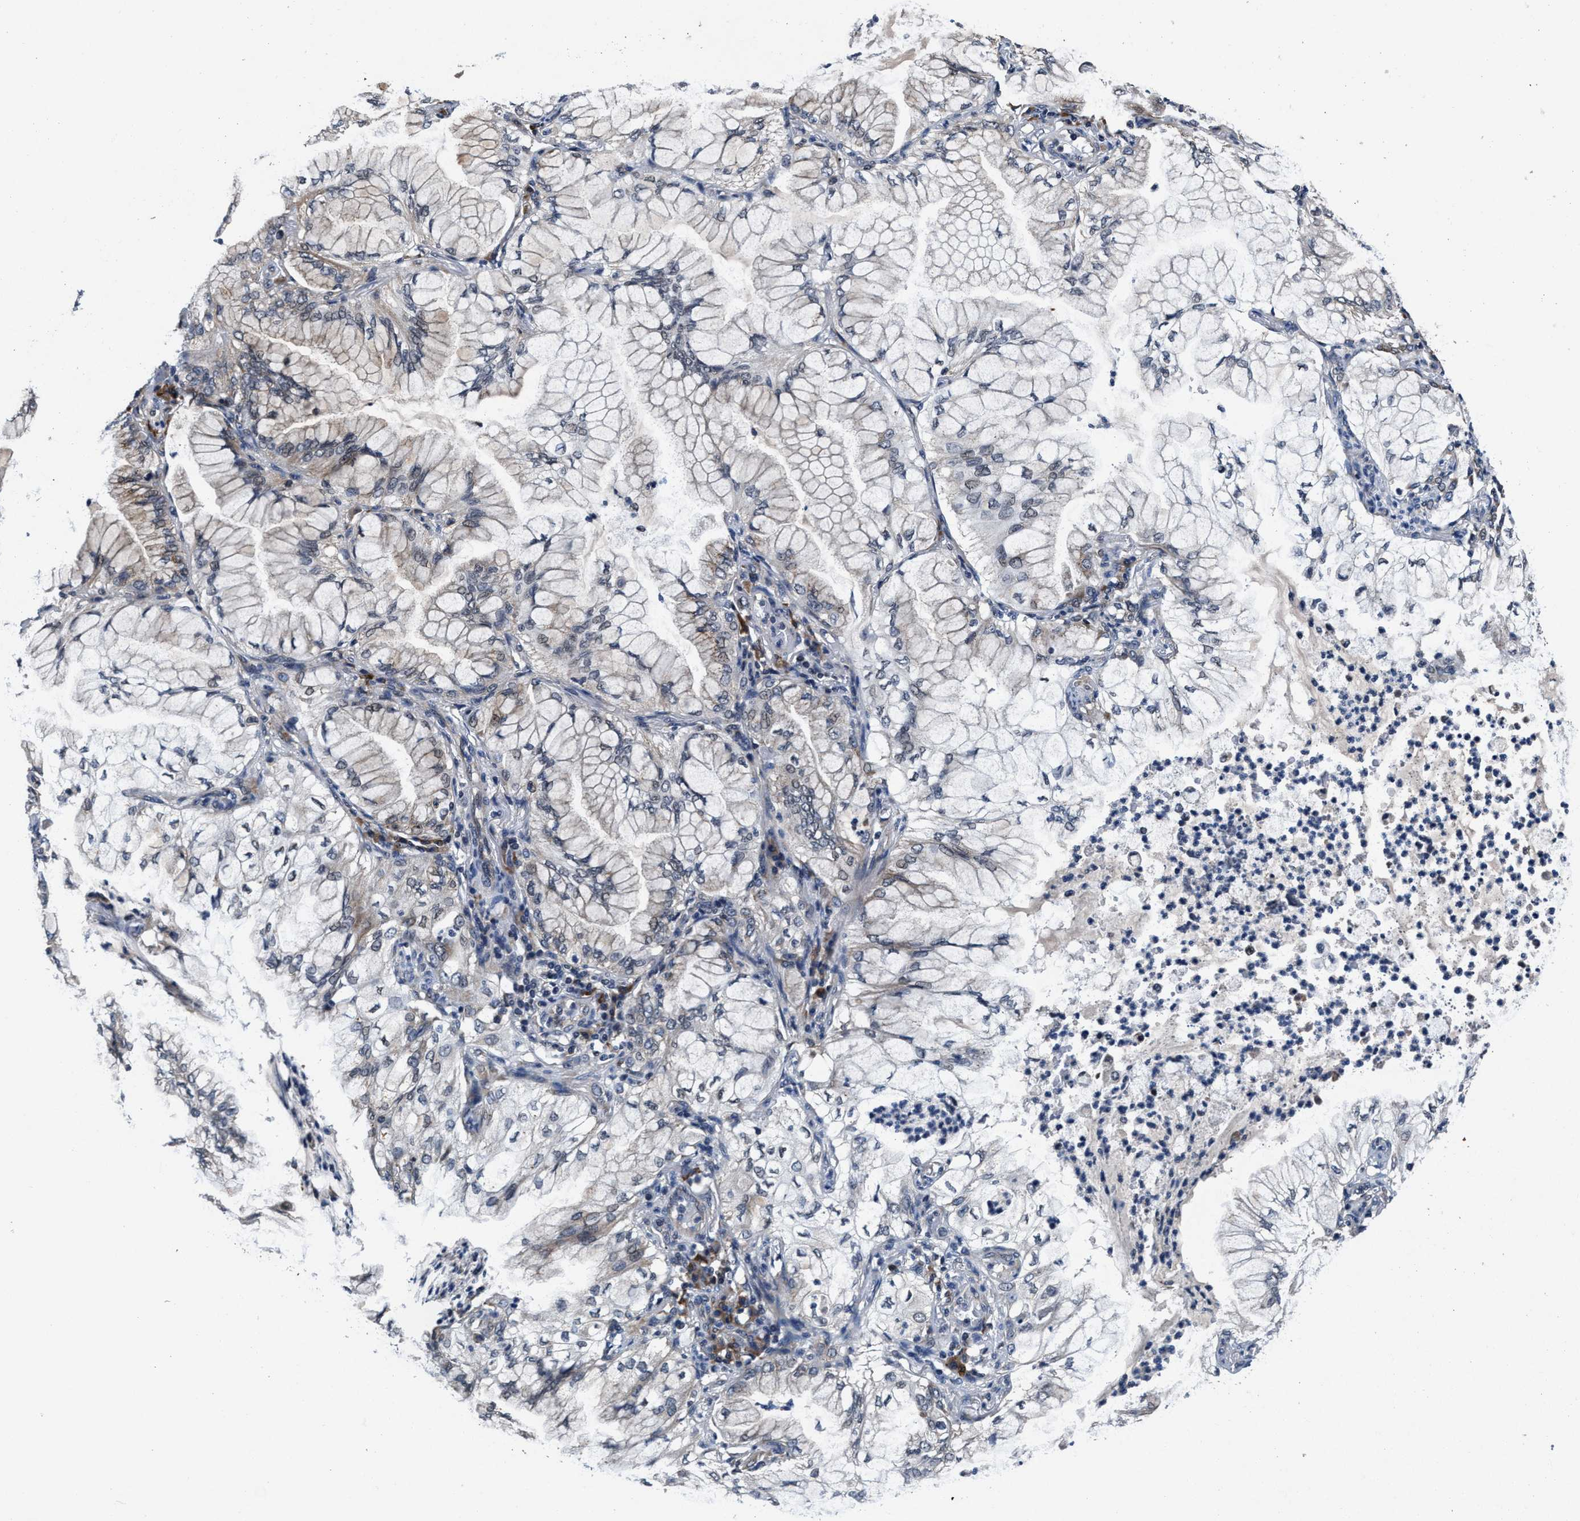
{"staining": {"intensity": "weak", "quantity": "<25%", "location": "cytoplasmic/membranous"}, "tissue": "lung cancer", "cell_type": "Tumor cells", "image_type": "cancer", "snomed": [{"axis": "morphology", "description": "Adenocarcinoma, NOS"}, {"axis": "topography", "description": "Lung"}], "caption": "The micrograph exhibits no significant positivity in tumor cells of lung cancer (adenocarcinoma).", "gene": "TMEM53", "patient": {"sex": "female", "age": 70}}